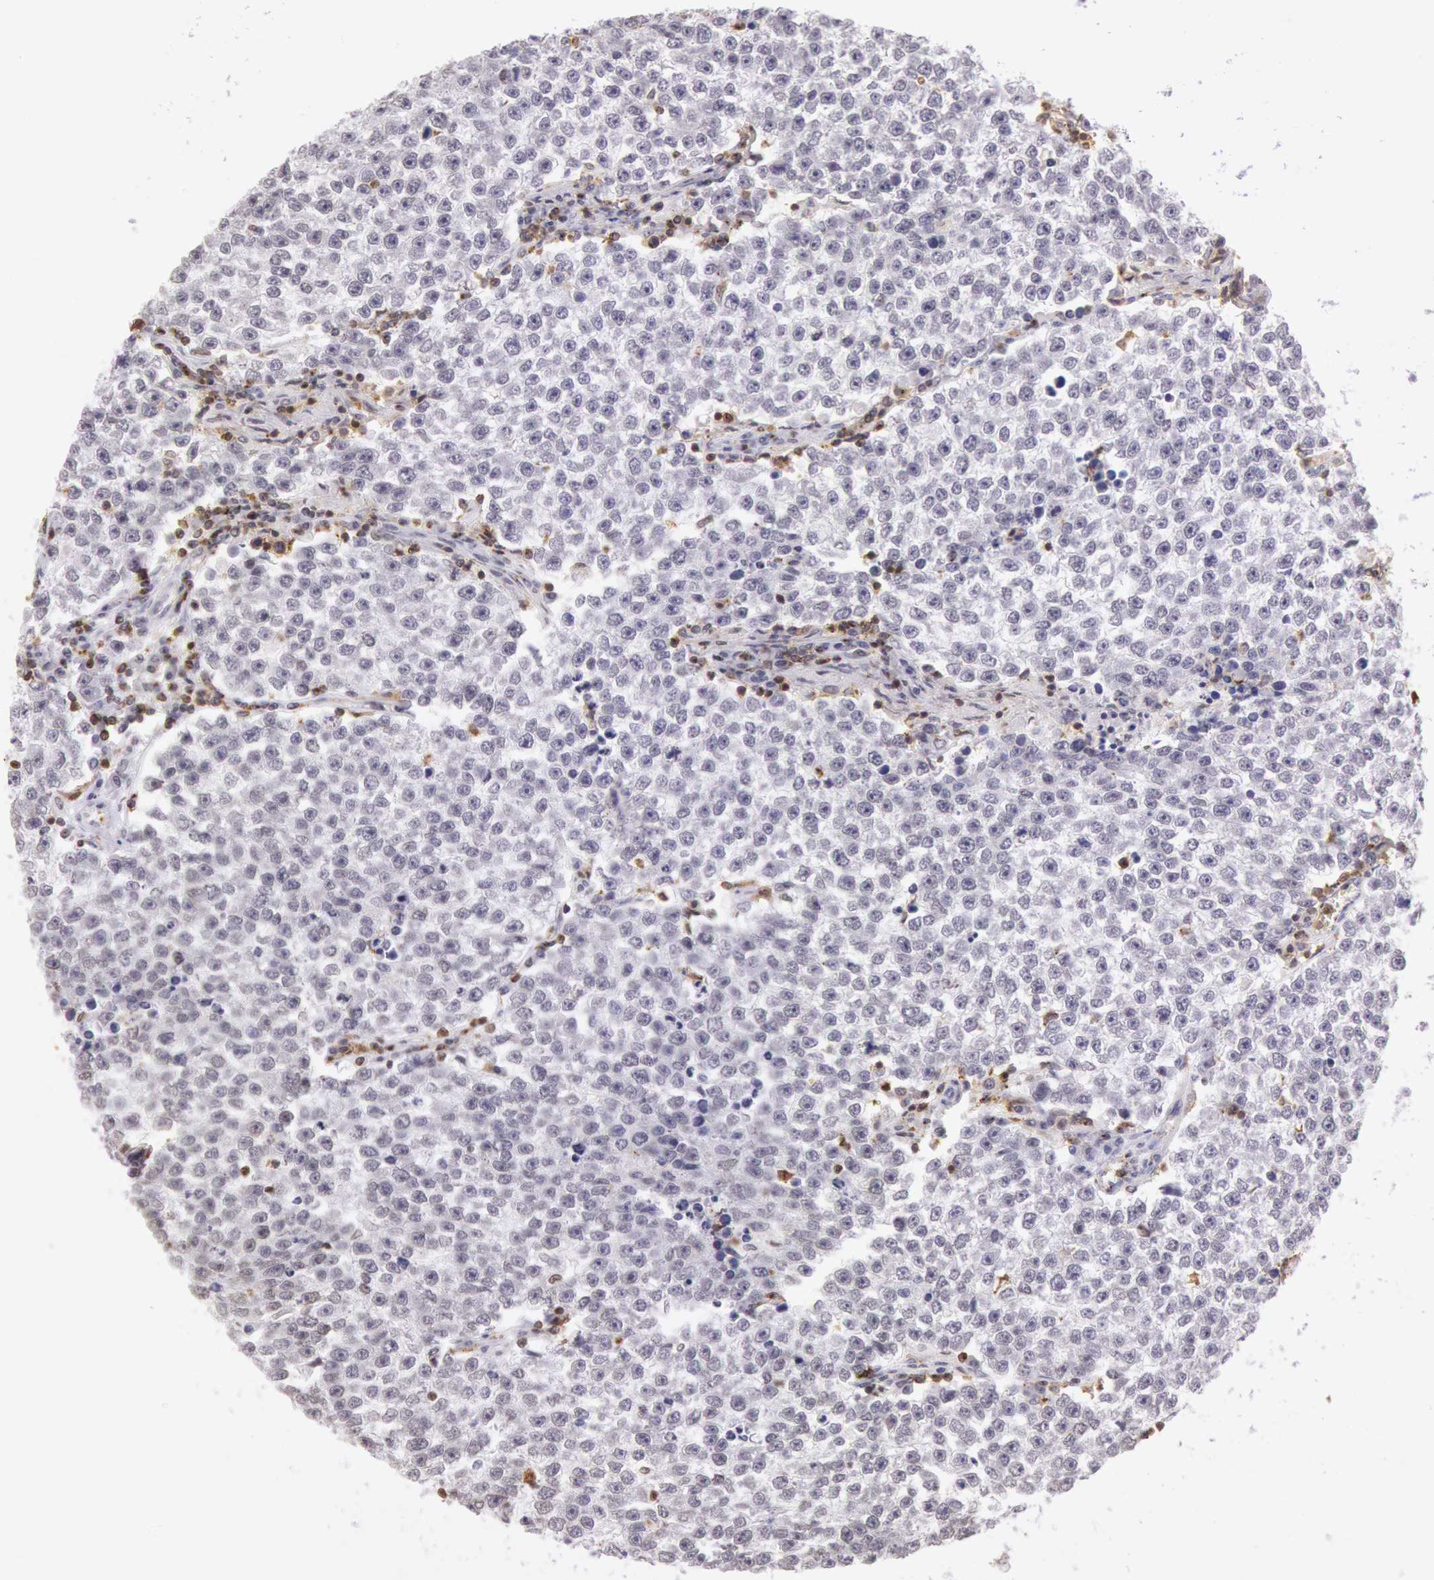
{"staining": {"intensity": "negative", "quantity": "none", "location": "none"}, "tissue": "testis cancer", "cell_type": "Tumor cells", "image_type": "cancer", "snomed": [{"axis": "morphology", "description": "Seminoma, NOS"}, {"axis": "topography", "description": "Testis"}], "caption": "There is no significant expression in tumor cells of testis cancer (seminoma).", "gene": "HIF1A", "patient": {"sex": "male", "age": 36}}